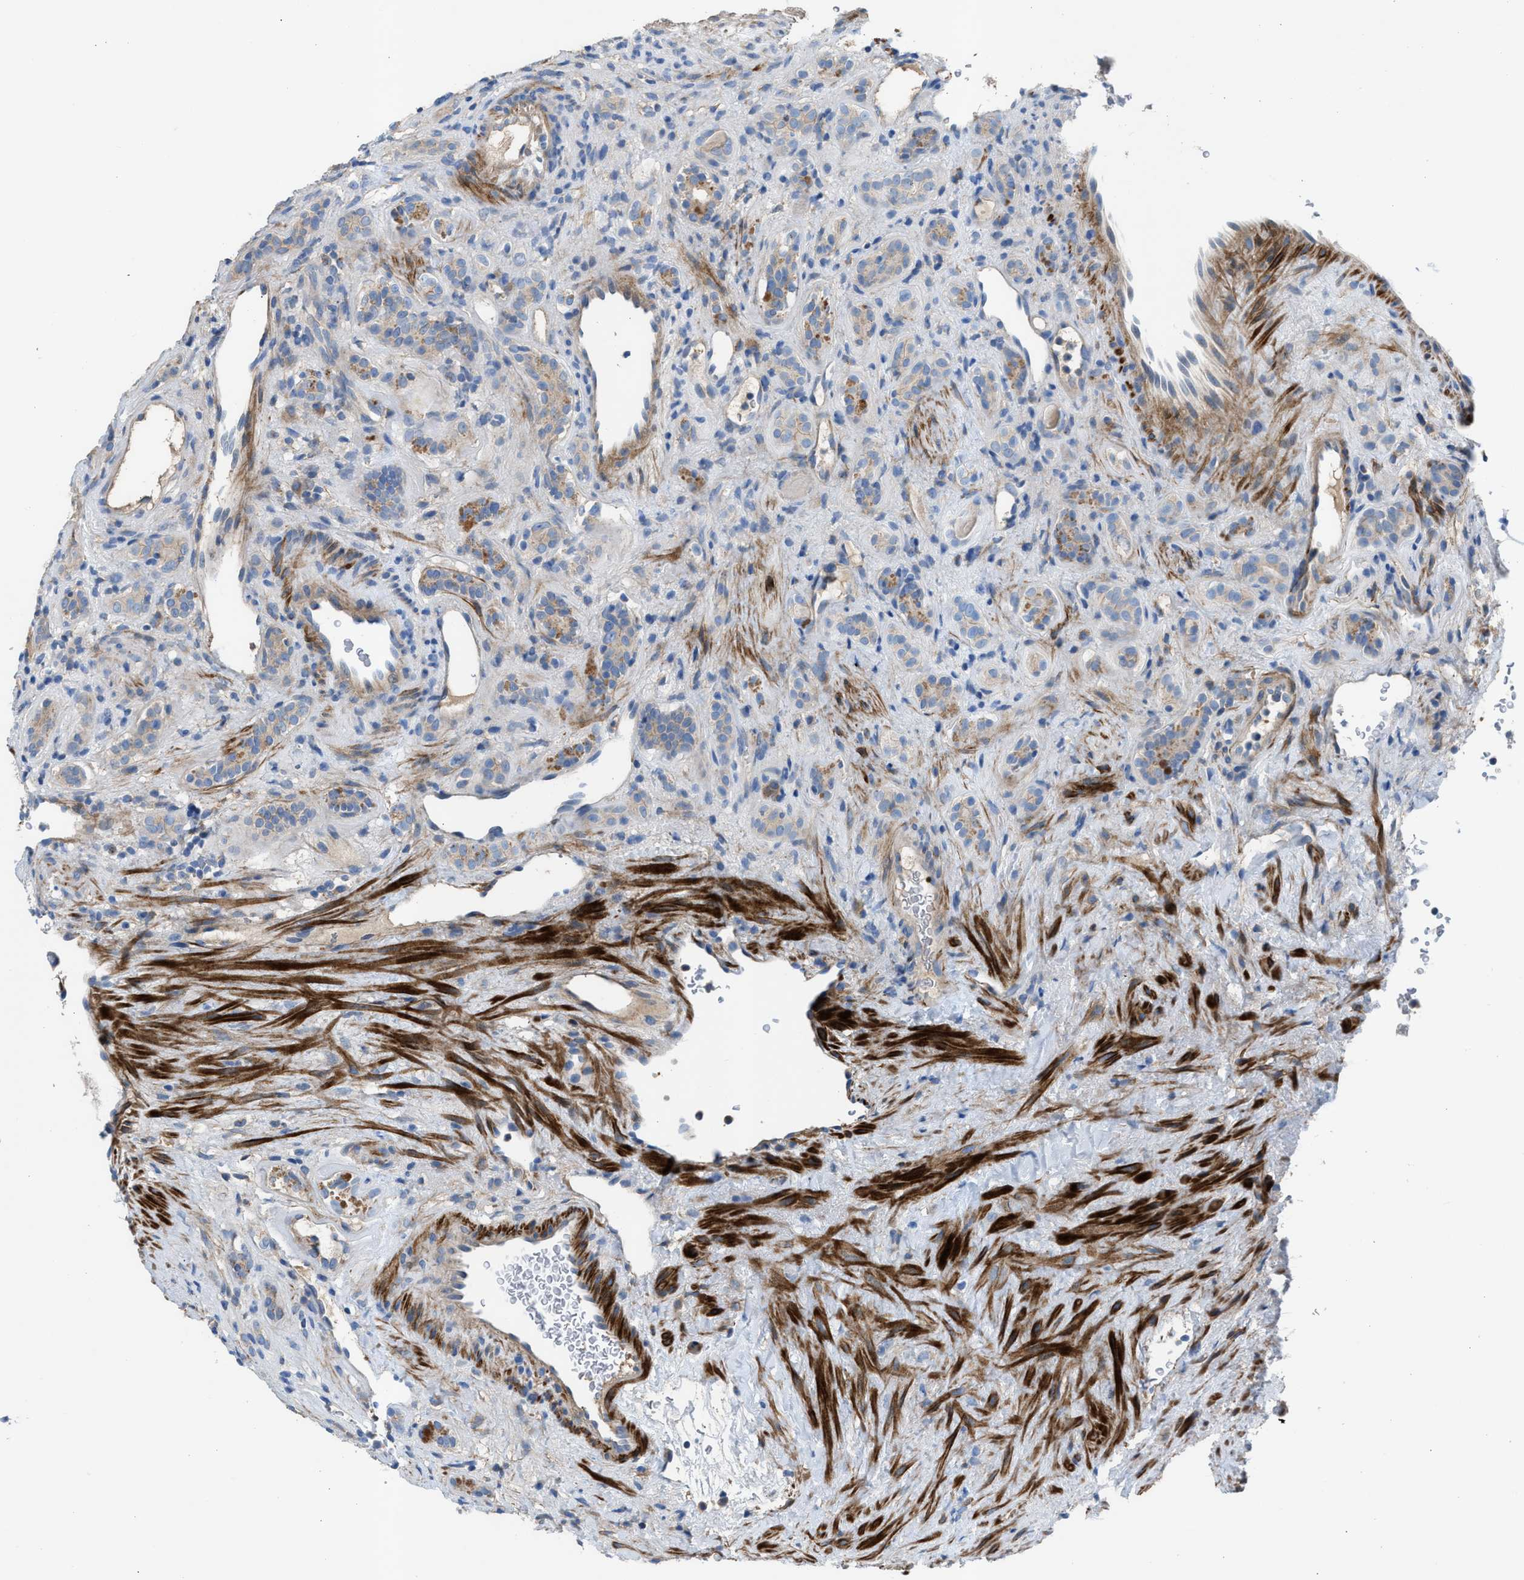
{"staining": {"intensity": "weak", "quantity": ">75%", "location": "cytoplasmic/membranous"}, "tissue": "renal cancer", "cell_type": "Tumor cells", "image_type": "cancer", "snomed": [{"axis": "morphology", "description": "Normal tissue, NOS"}, {"axis": "morphology", "description": "Adenocarcinoma, NOS"}, {"axis": "topography", "description": "Kidney"}], "caption": "The immunohistochemical stain highlights weak cytoplasmic/membranous positivity in tumor cells of renal cancer (adenocarcinoma) tissue.", "gene": "AOAH", "patient": {"sex": "female", "age": 72}}